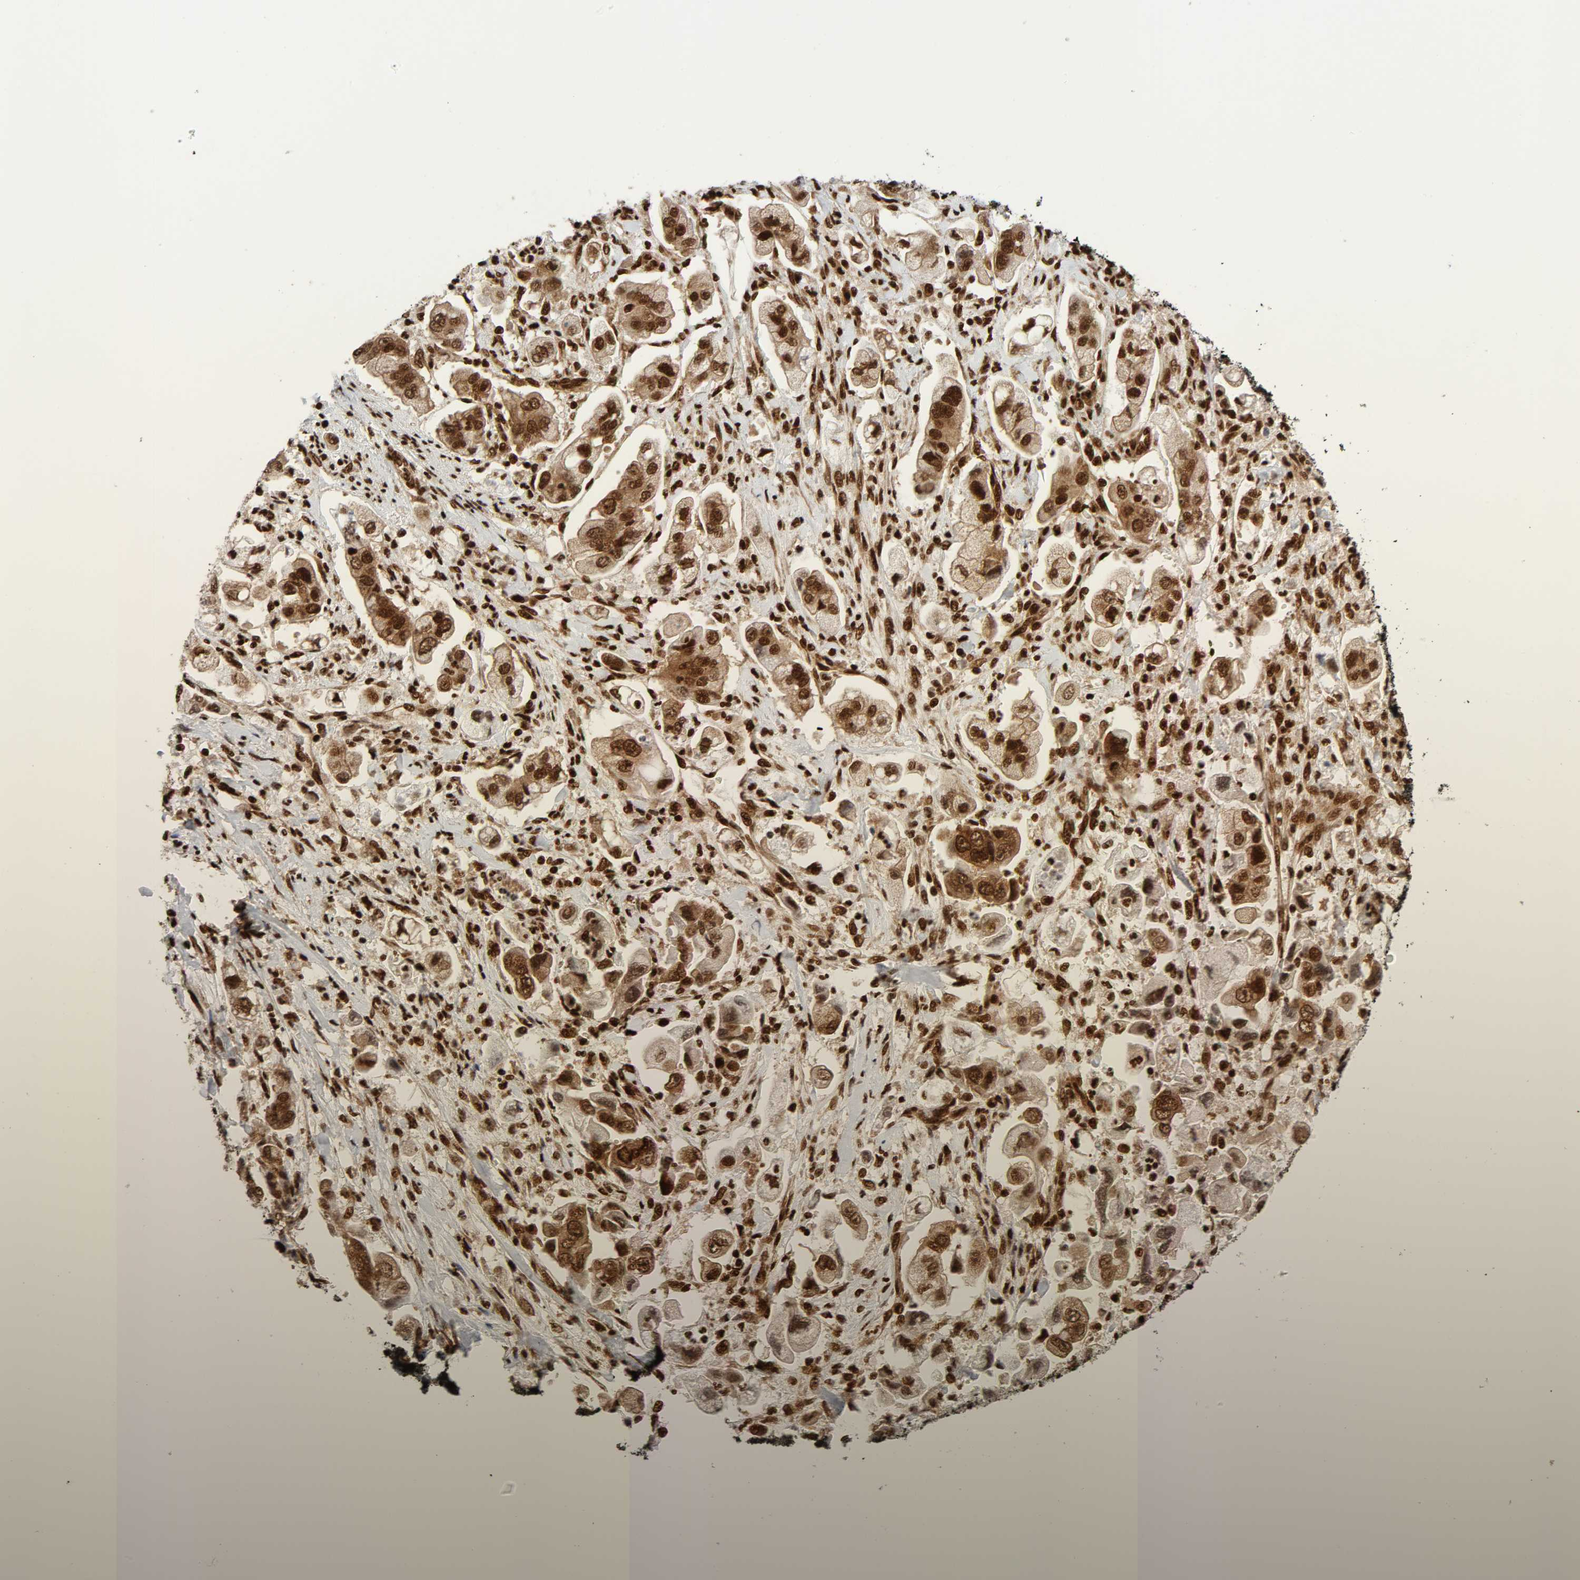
{"staining": {"intensity": "strong", "quantity": ">75%", "location": "nuclear"}, "tissue": "stomach cancer", "cell_type": "Tumor cells", "image_type": "cancer", "snomed": [{"axis": "morphology", "description": "Adenocarcinoma, NOS"}, {"axis": "topography", "description": "Stomach"}], "caption": "High-power microscopy captured an IHC histopathology image of stomach cancer, revealing strong nuclear positivity in approximately >75% of tumor cells.", "gene": "NFYB", "patient": {"sex": "male", "age": 62}}